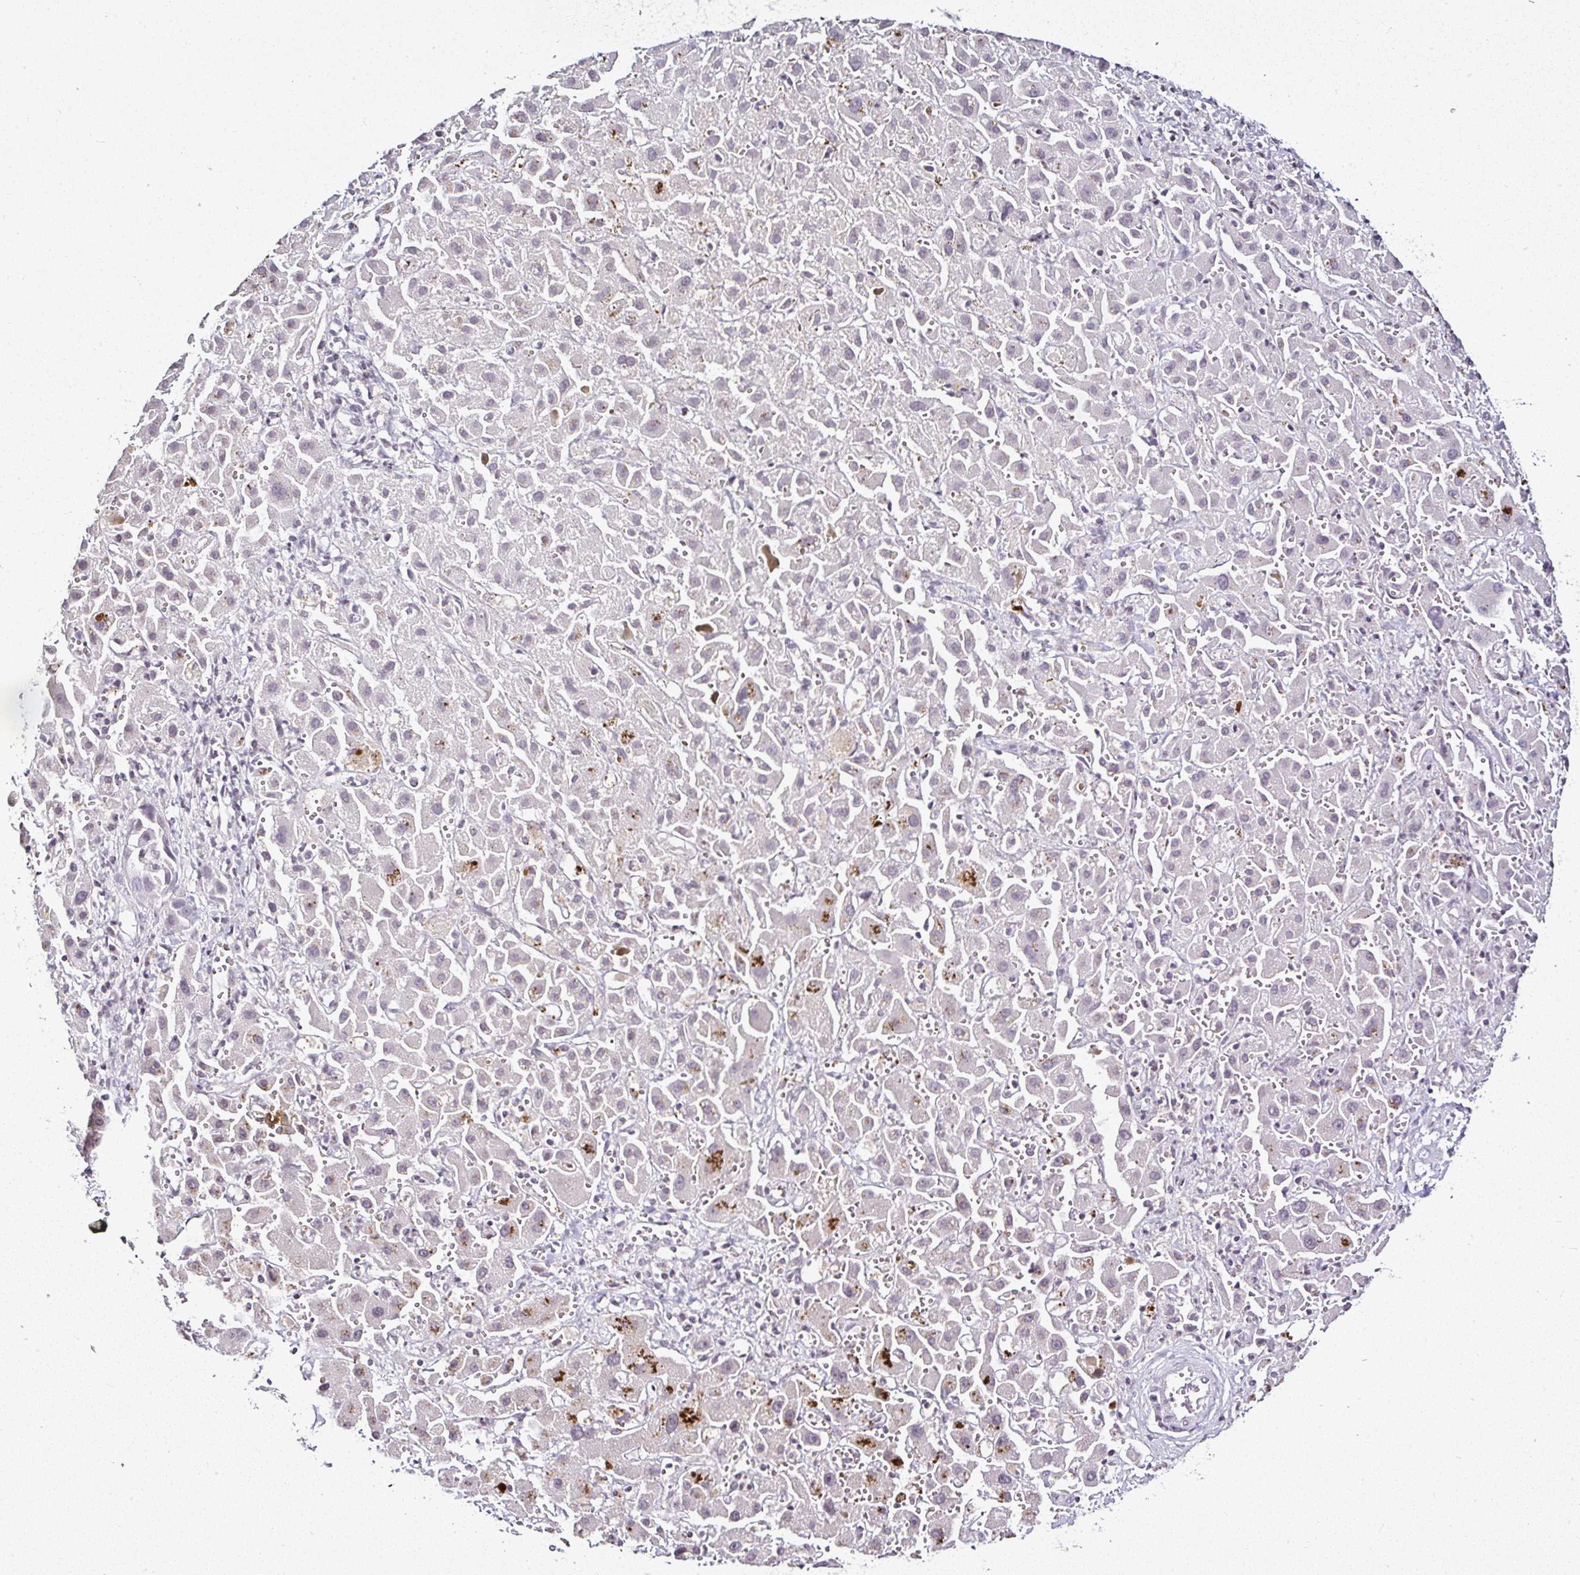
{"staining": {"intensity": "negative", "quantity": "none", "location": "none"}, "tissue": "liver cancer", "cell_type": "Tumor cells", "image_type": "cancer", "snomed": [{"axis": "morphology", "description": "Cholangiocarcinoma"}, {"axis": "topography", "description": "Liver"}], "caption": "This is an immunohistochemistry (IHC) image of cholangiocarcinoma (liver). There is no staining in tumor cells.", "gene": "SERPINB3", "patient": {"sex": "female", "age": 52}}